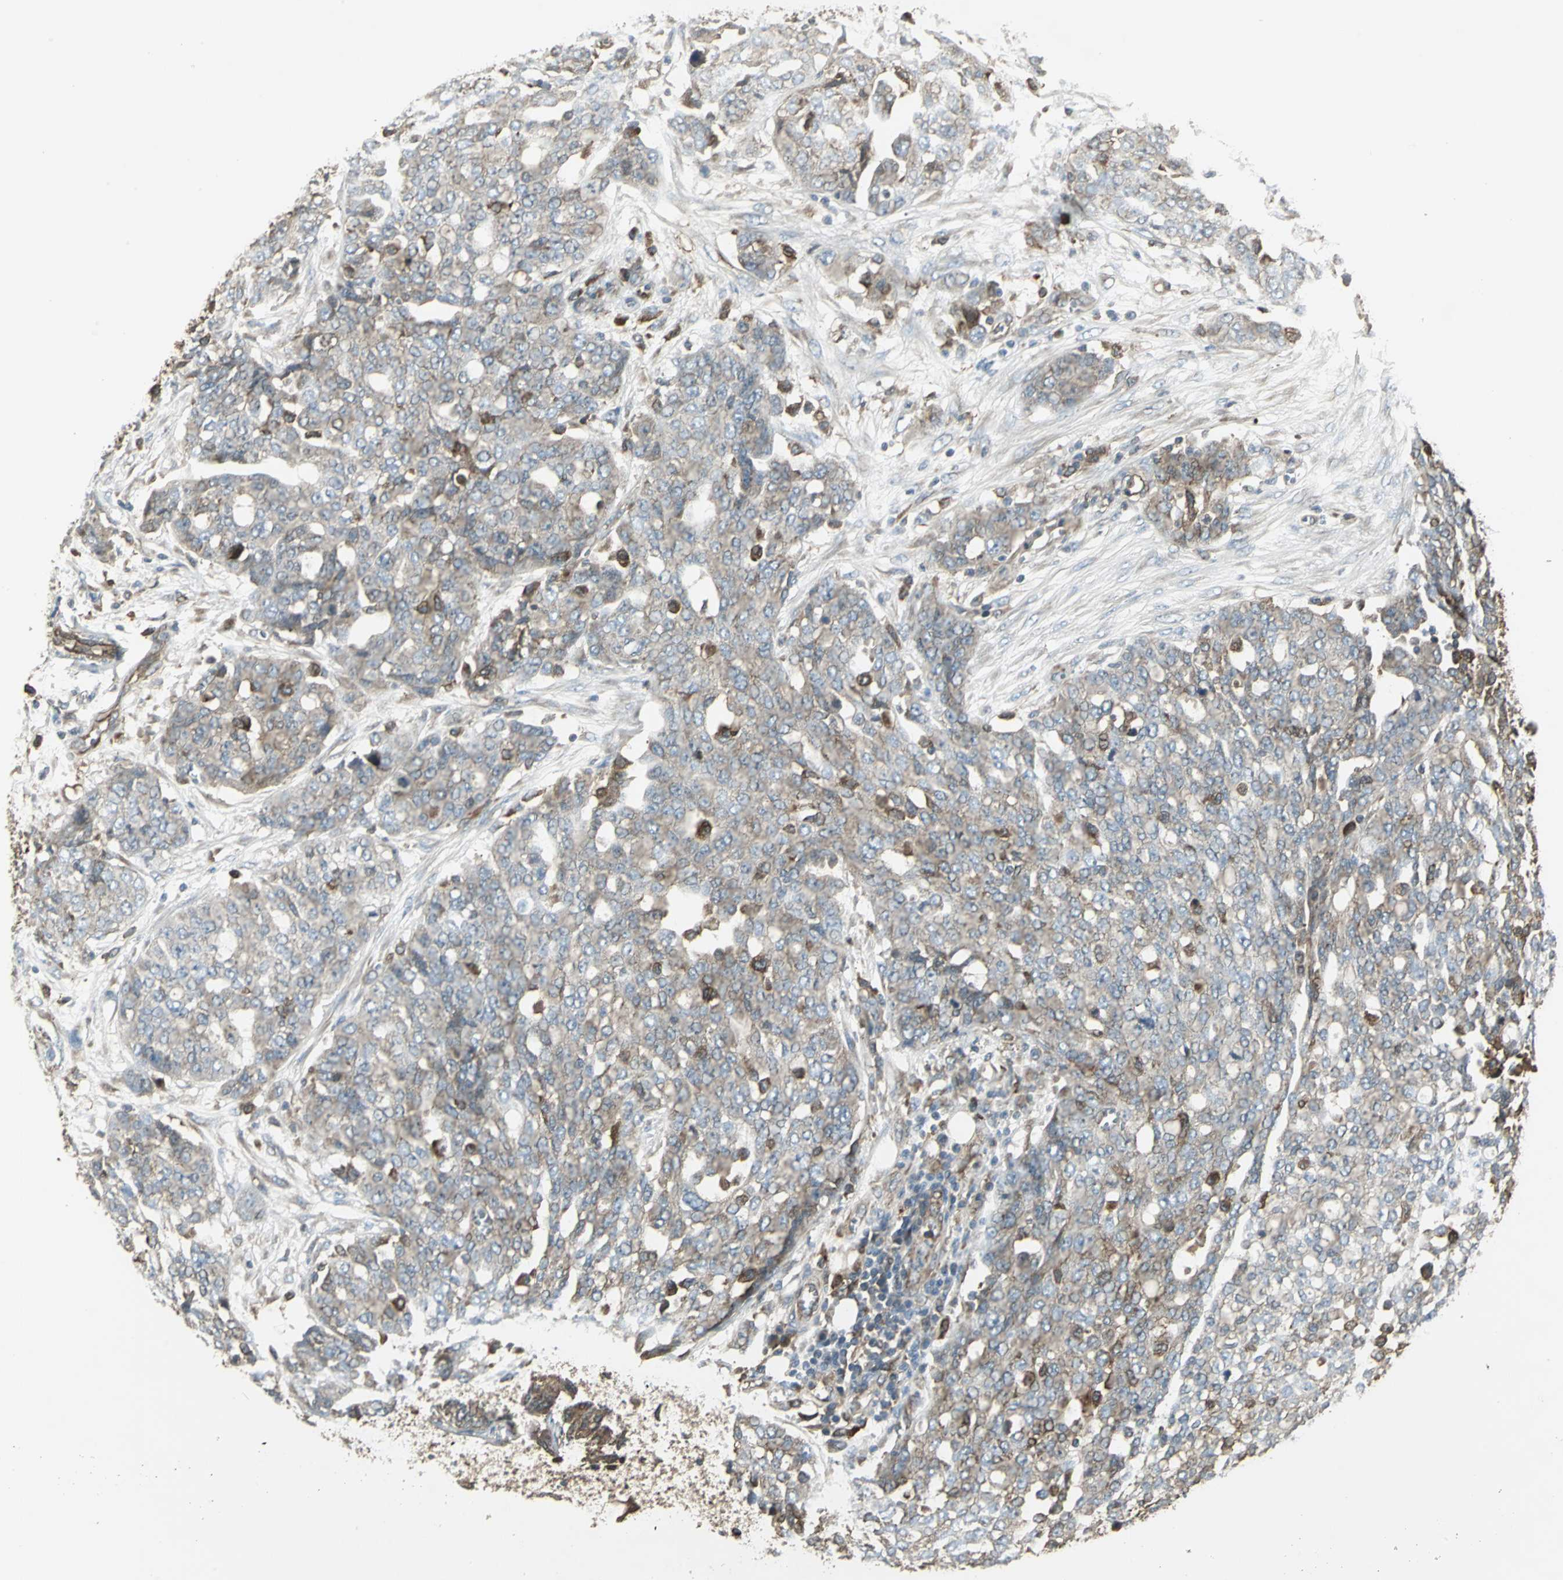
{"staining": {"intensity": "moderate", "quantity": ">75%", "location": "cytoplasmic/membranous"}, "tissue": "ovarian cancer", "cell_type": "Tumor cells", "image_type": "cancer", "snomed": [{"axis": "morphology", "description": "Cystadenocarcinoma, serous, NOS"}, {"axis": "topography", "description": "Soft tissue"}, {"axis": "topography", "description": "Ovary"}], "caption": "Serous cystadenocarcinoma (ovarian) stained with DAB immunohistochemistry (IHC) demonstrates medium levels of moderate cytoplasmic/membranous positivity in about >75% of tumor cells.", "gene": "PRXL2B", "patient": {"sex": "female", "age": 57}}